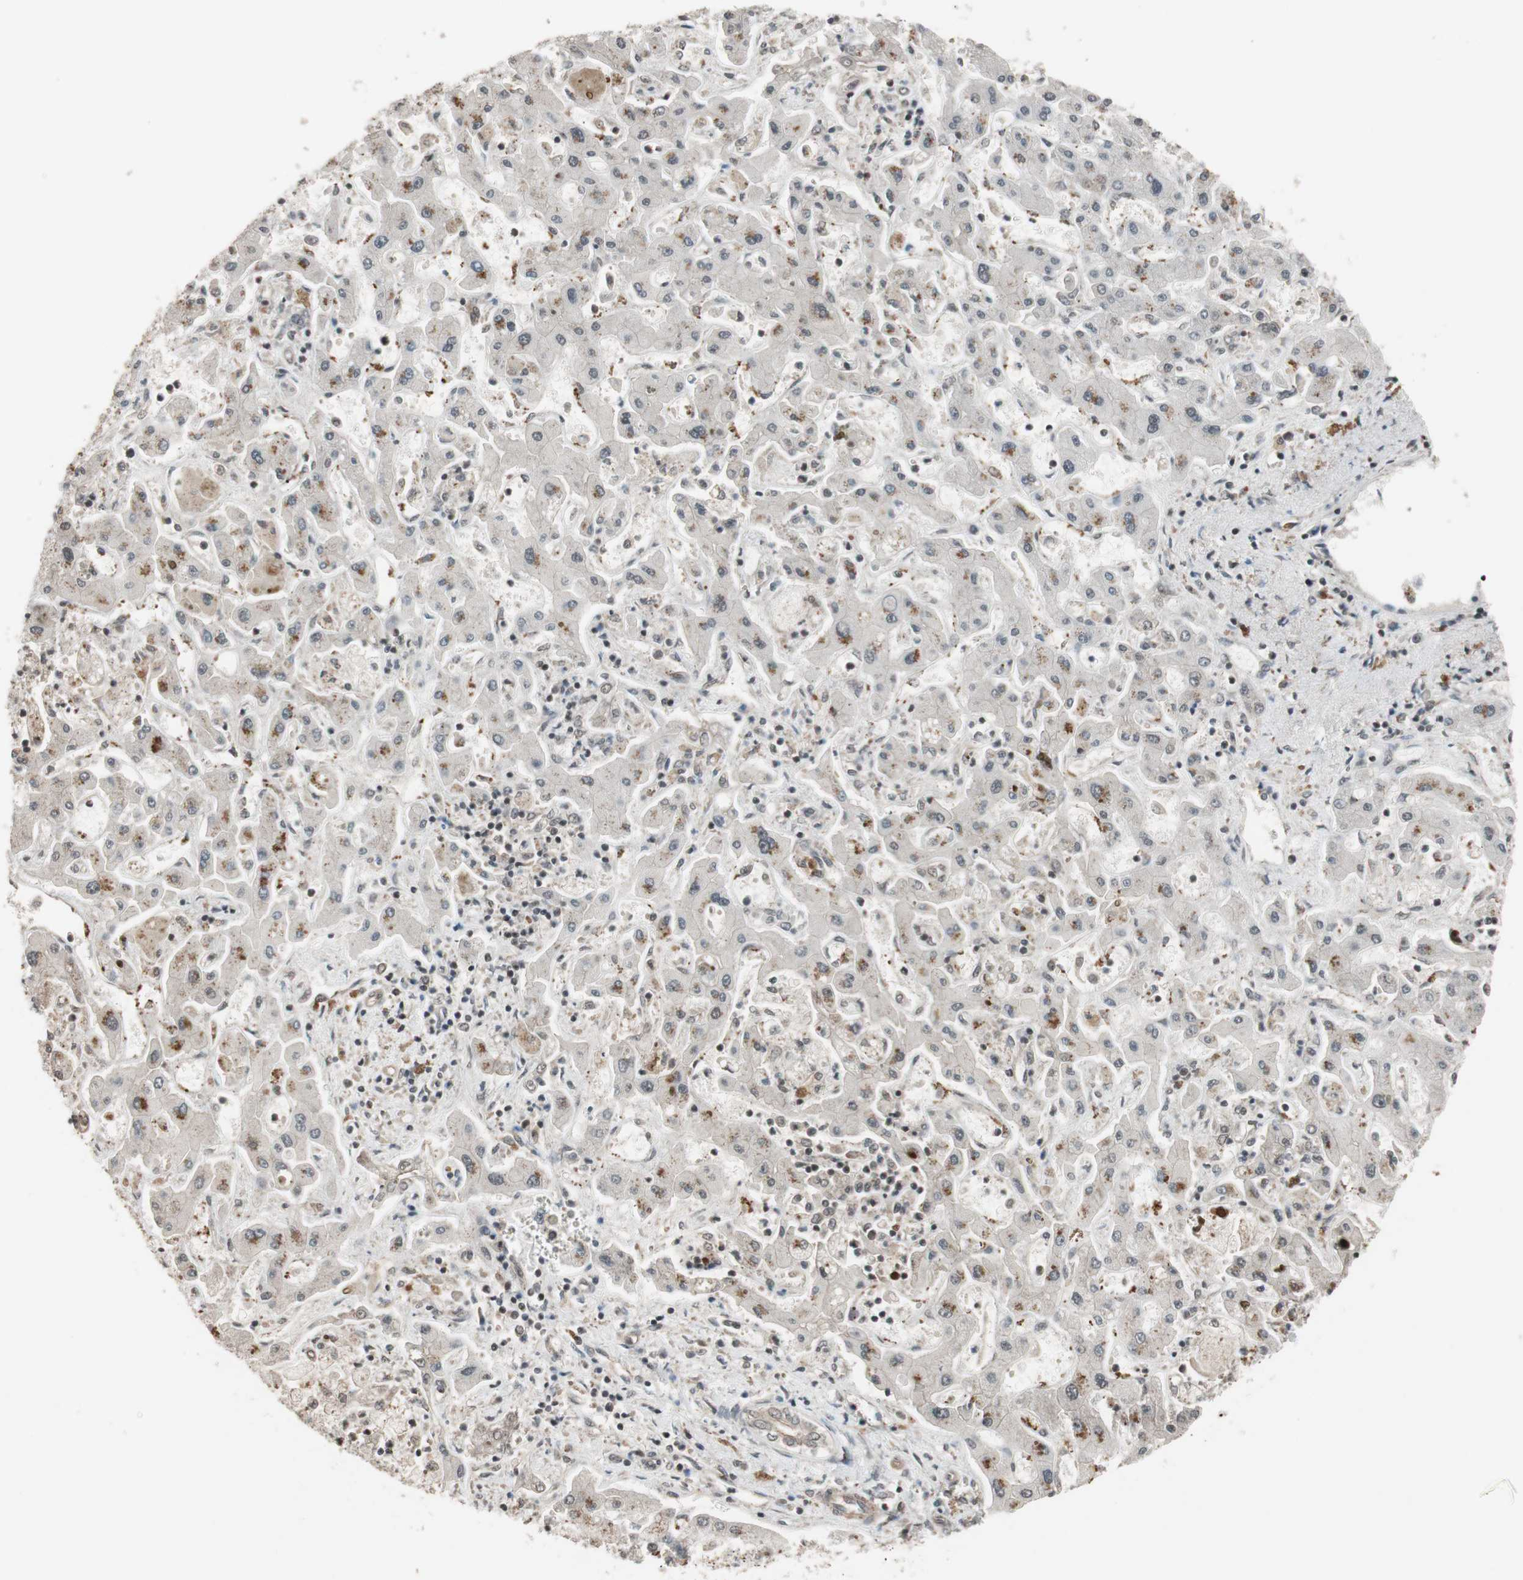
{"staining": {"intensity": "weak", "quantity": "<25%", "location": "nuclear"}, "tissue": "liver cancer", "cell_type": "Tumor cells", "image_type": "cancer", "snomed": [{"axis": "morphology", "description": "Cholangiocarcinoma"}, {"axis": "topography", "description": "Liver"}], "caption": "An image of human liver cholangiocarcinoma is negative for staining in tumor cells.", "gene": "DRAP1", "patient": {"sex": "male", "age": 50}}